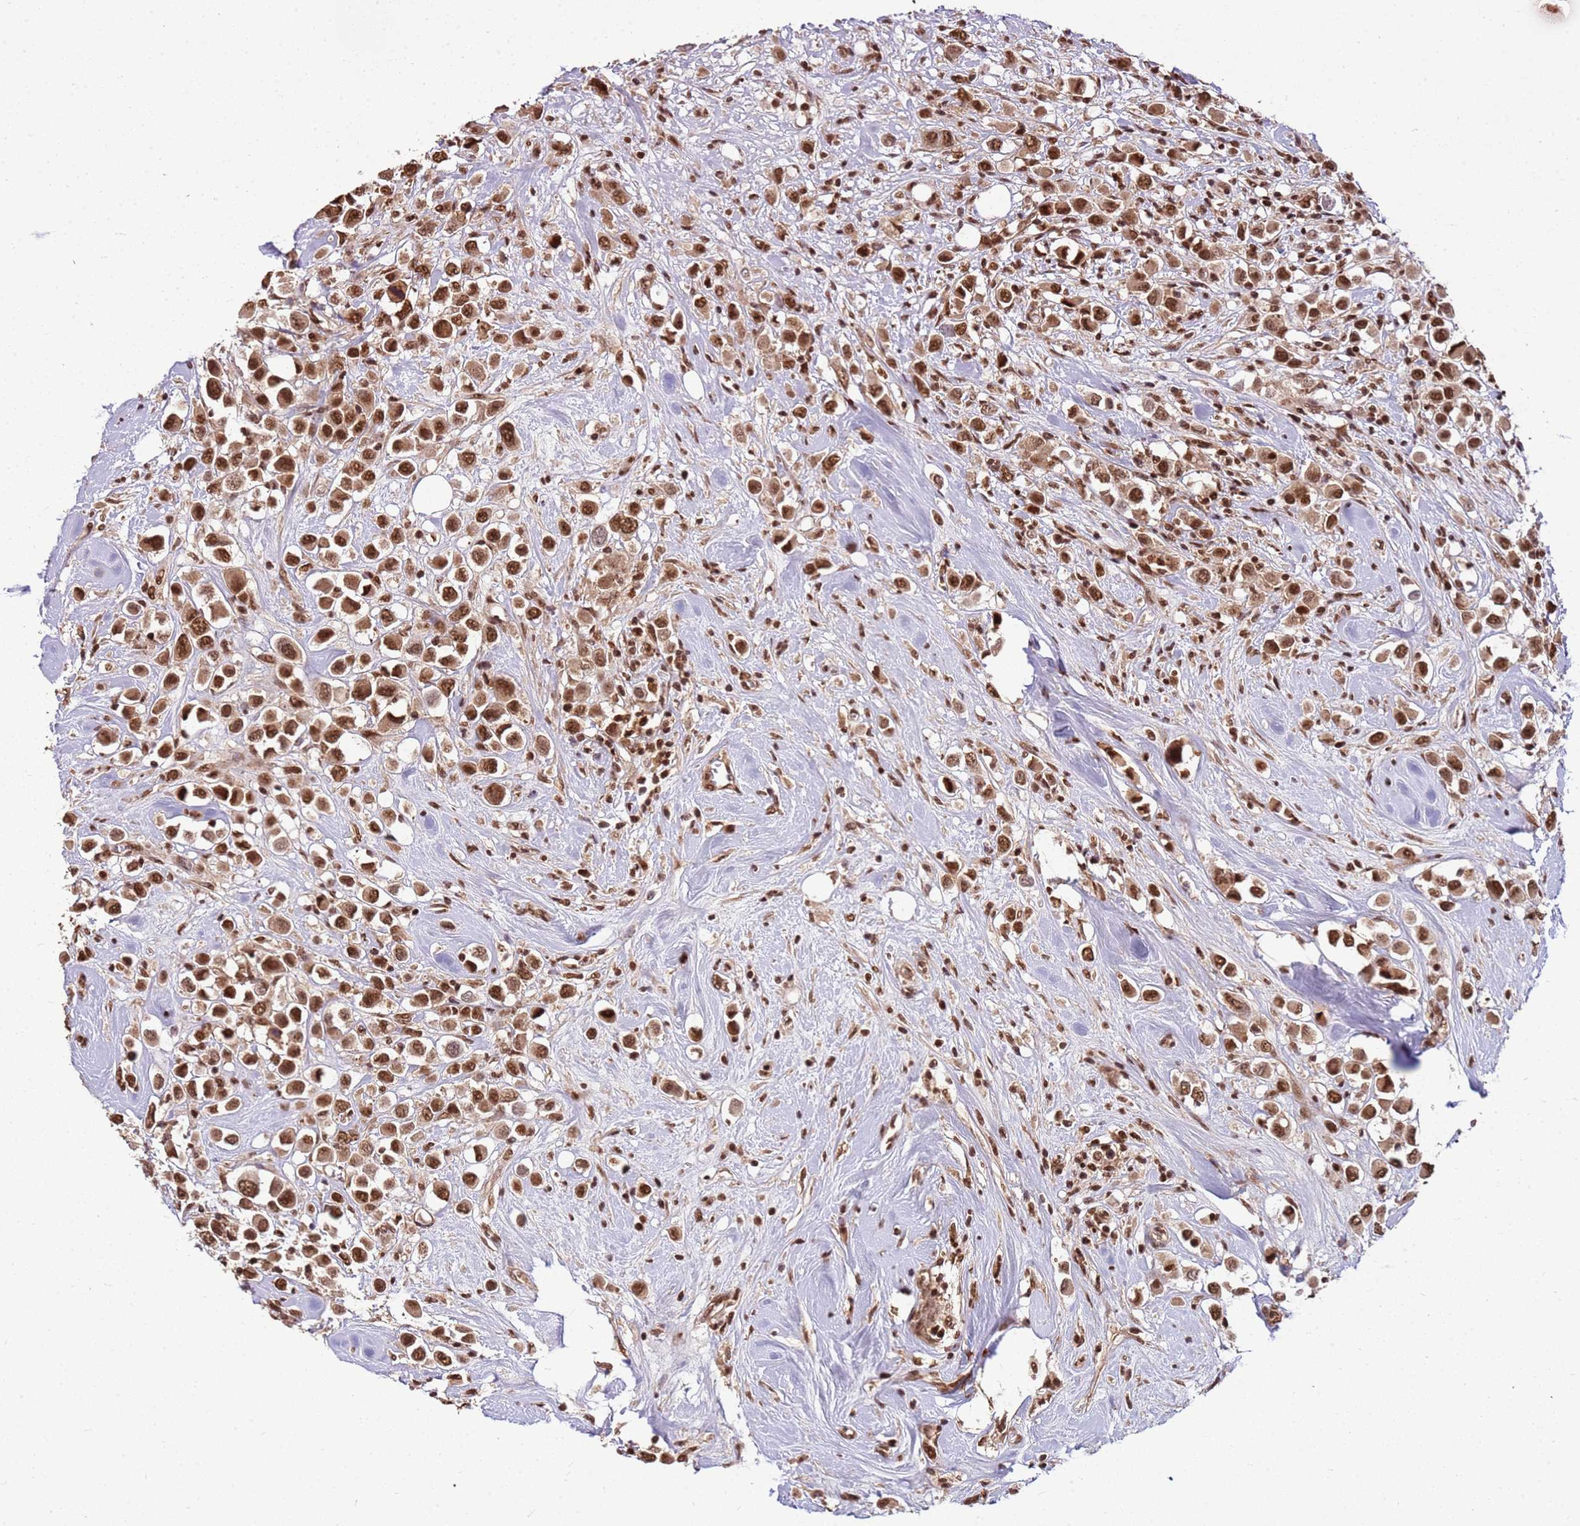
{"staining": {"intensity": "moderate", "quantity": ">75%", "location": "nuclear"}, "tissue": "breast cancer", "cell_type": "Tumor cells", "image_type": "cancer", "snomed": [{"axis": "morphology", "description": "Duct carcinoma"}, {"axis": "topography", "description": "Breast"}], "caption": "Protein analysis of breast intraductal carcinoma tissue shows moderate nuclear expression in approximately >75% of tumor cells.", "gene": "ZBTB12", "patient": {"sex": "female", "age": 61}}